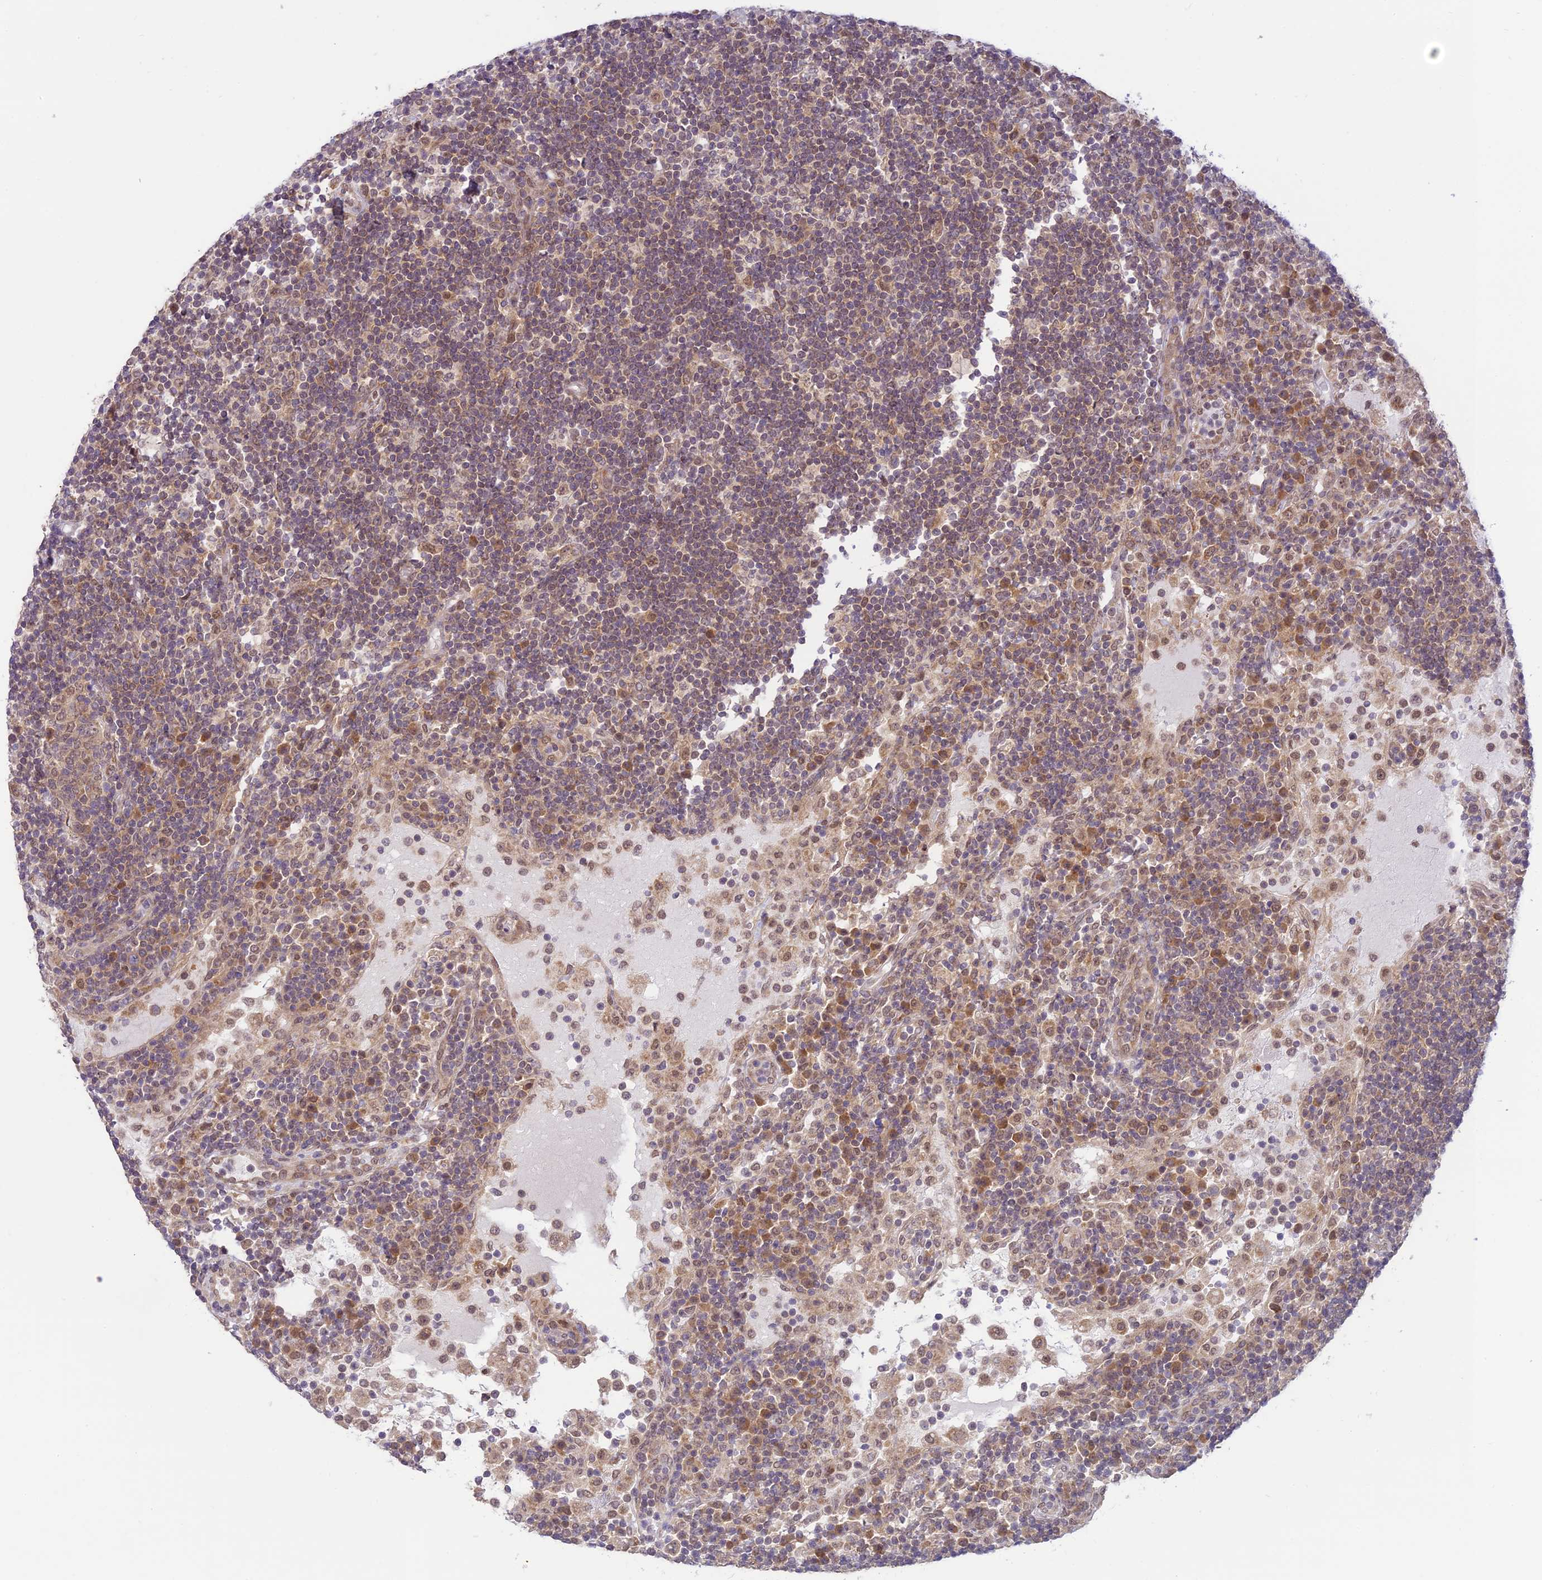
{"staining": {"intensity": "weak", "quantity": "25%-75%", "location": "cytoplasmic/membranous"}, "tissue": "lymph node", "cell_type": "Germinal center cells", "image_type": "normal", "snomed": [{"axis": "morphology", "description": "Normal tissue, NOS"}, {"axis": "topography", "description": "Lymph node"}], "caption": "High-magnification brightfield microscopy of normal lymph node stained with DAB (3,3'-diaminobenzidine) (brown) and counterstained with hematoxylin (blue). germinal center cells exhibit weak cytoplasmic/membranous staining is seen in approximately25%-75% of cells. The protein of interest is shown in brown color, while the nuclei are stained blue.", "gene": "SKIC8", "patient": {"sex": "female", "age": 53}}